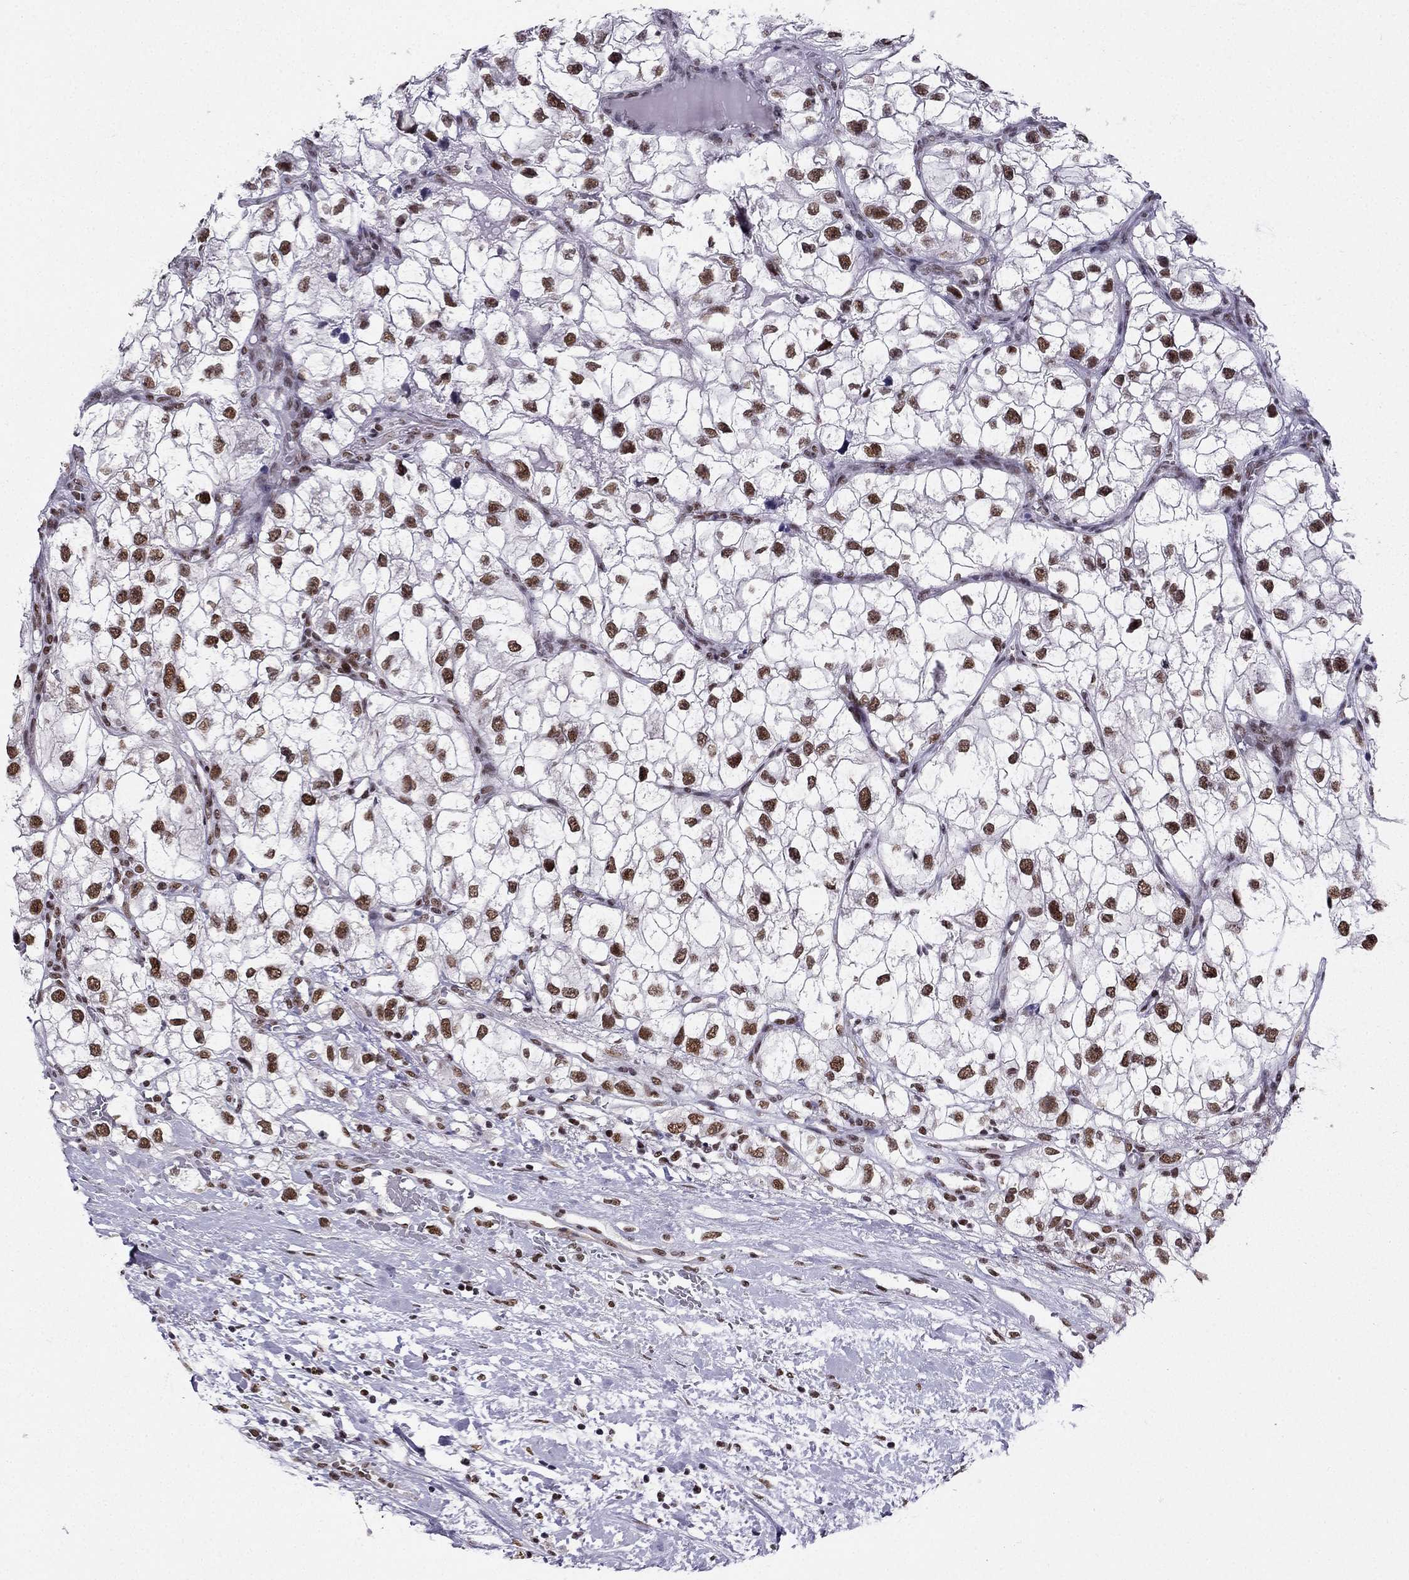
{"staining": {"intensity": "strong", "quantity": "25%-75%", "location": "nuclear"}, "tissue": "renal cancer", "cell_type": "Tumor cells", "image_type": "cancer", "snomed": [{"axis": "morphology", "description": "Adenocarcinoma, NOS"}, {"axis": "topography", "description": "Kidney"}], "caption": "Protein staining displays strong nuclear expression in approximately 25%-75% of tumor cells in adenocarcinoma (renal).", "gene": "ZNF420", "patient": {"sex": "male", "age": 59}}